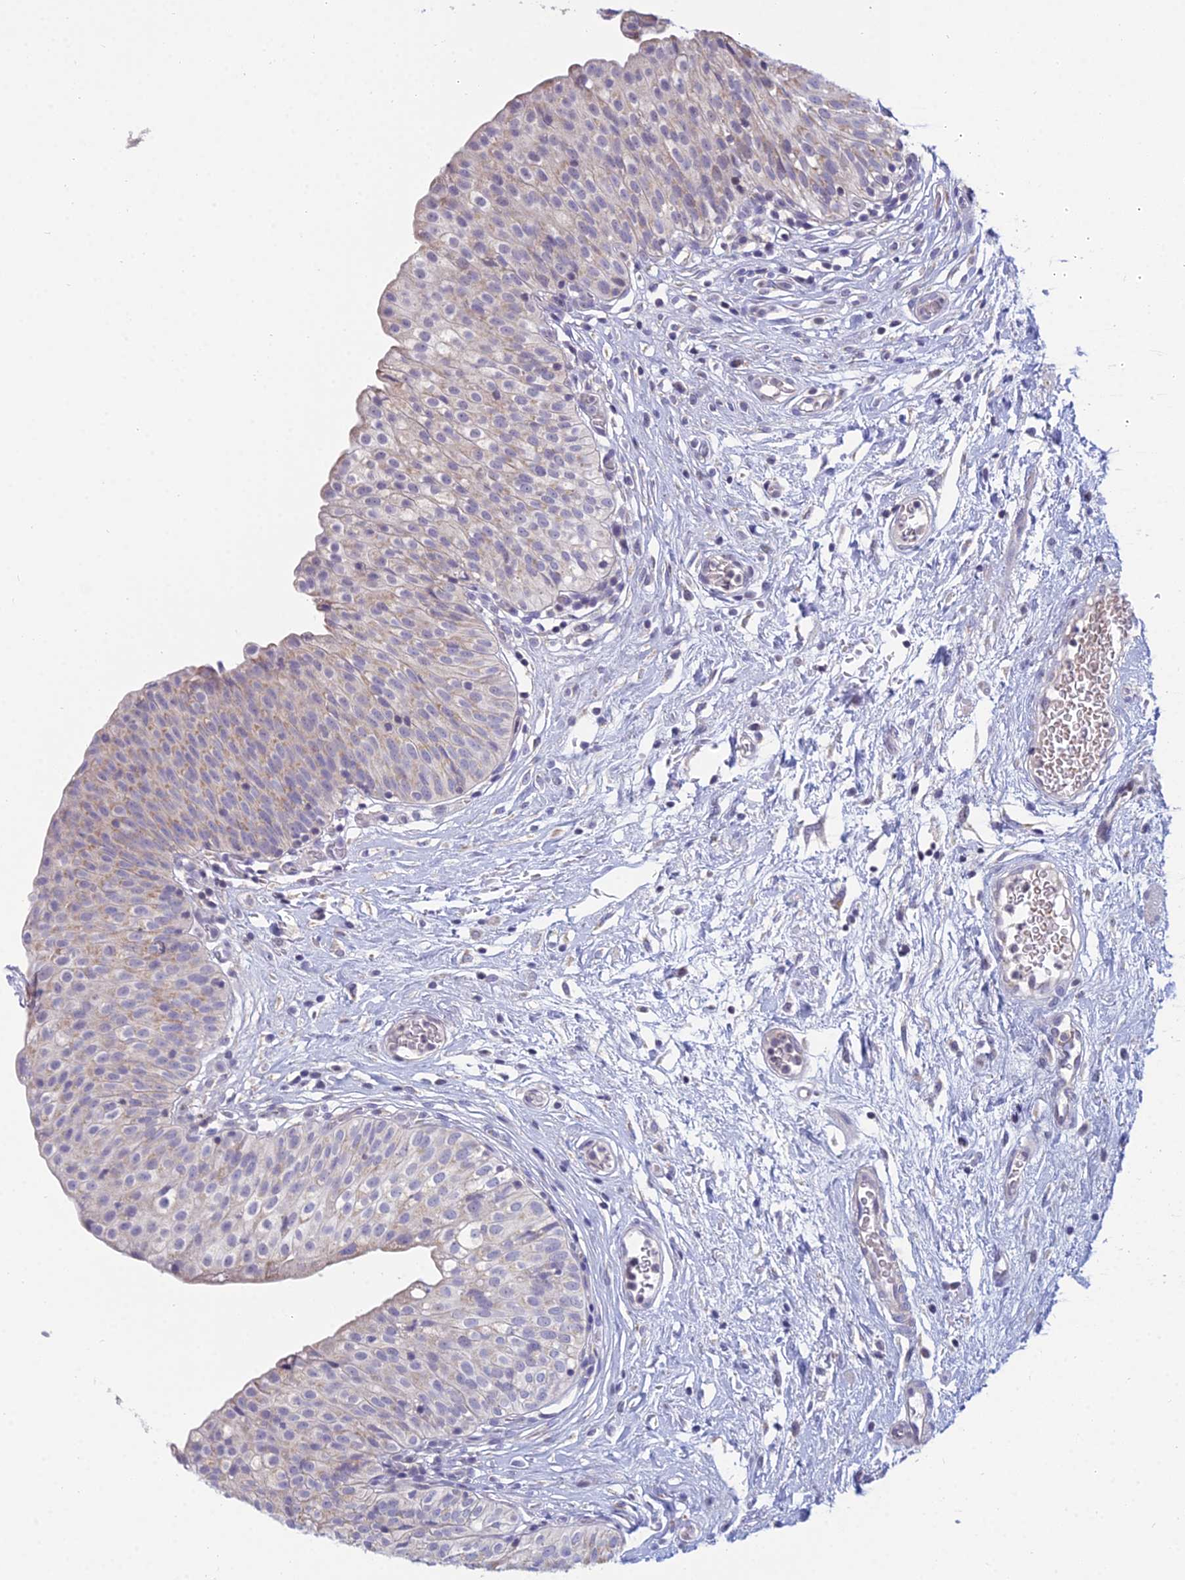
{"staining": {"intensity": "weak", "quantity": "<25%", "location": "cytoplasmic/membranous"}, "tissue": "urinary bladder", "cell_type": "Urothelial cells", "image_type": "normal", "snomed": [{"axis": "morphology", "description": "Normal tissue, NOS"}, {"axis": "topography", "description": "Urinary bladder"}], "caption": "Urothelial cells are negative for protein expression in benign human urinary bladder. The staining is performed using DAB brown chromogen with nuclei counter-stained in using hematoxylin.", "gene": "CFAP206", "patient": {"sex": "male", "age": 55}}